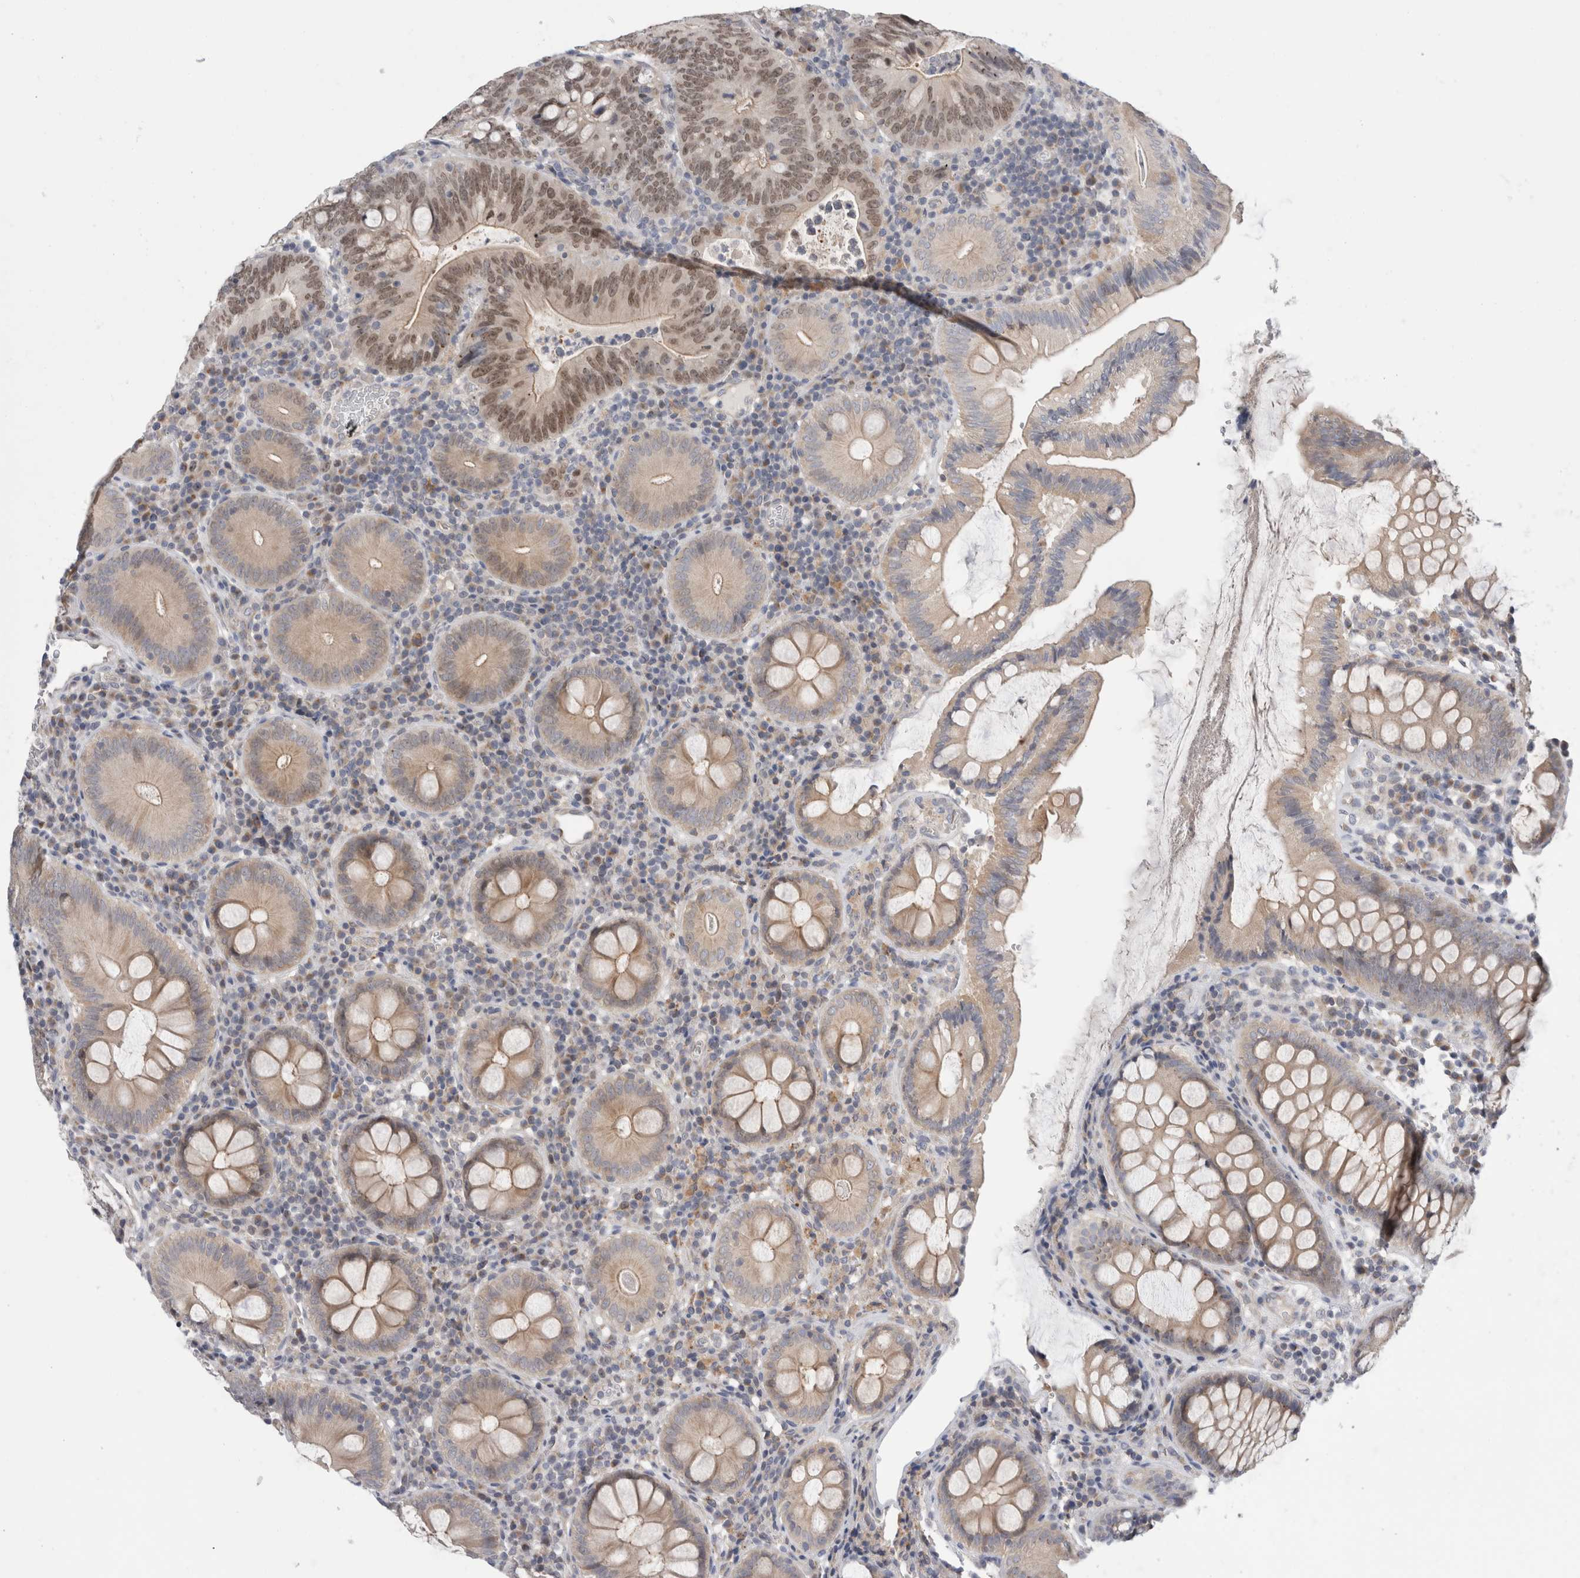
{"staining": {"intensity": "moderate", "quantity": ">75%", "location": "nuclear"}, "tissue": "colorectal cancer", "cell_type": "Tumor cells", "image_type": "cancer", "snomed": [{"axis": "morphology", "description": "Adenocarcinoma, NOS"}, {"axis": "topography", "description": "Colon"}], "caption": "Colorectal cancer stained for a protein exhibits moderate nuclear positivity in tumor cells.", "gene": "SYTL5", "patient": {"sex": "female", "age": 66}}